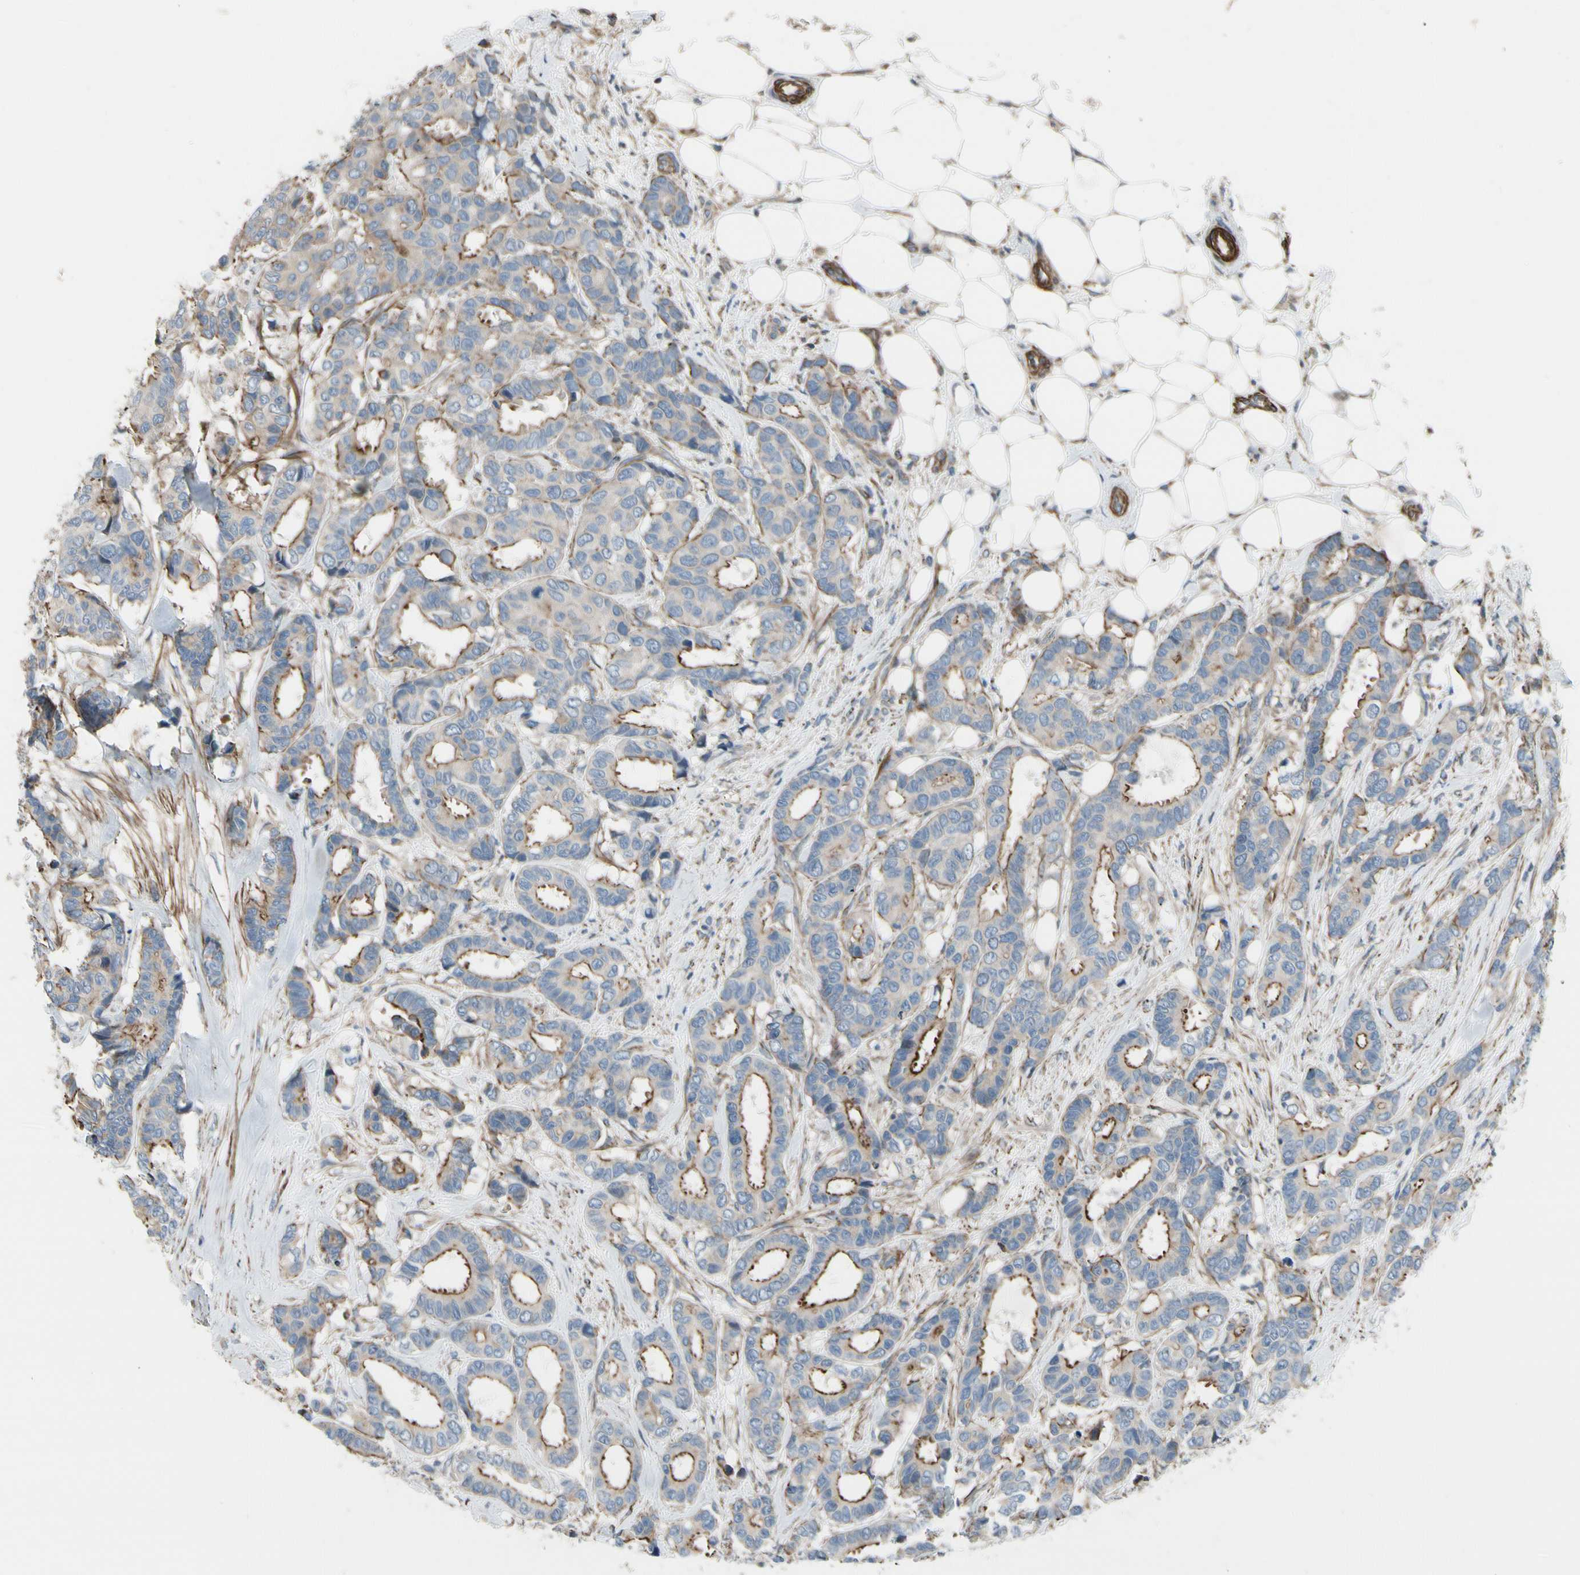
{"staining": {"intensity": "moderate", "quantity": "25%-75%", "location": "cytoplasmic/membranous"}, "tissue": "breast cancer", "cell_type": "Tumor cells", "image_type": "cancer", "snomed": [{"axis": "morphology", "description": "Duct carcinoma"}, {"axis": "topography", "description": "Breast"}], "caption": "Moderate cytoplasmic/membranous expression is identified in approximately 25%-75% of tumor cells in intraductal carcinoma (breast).", "gene": "TPM1", "patient": {"sex": "female", "age": 87}}